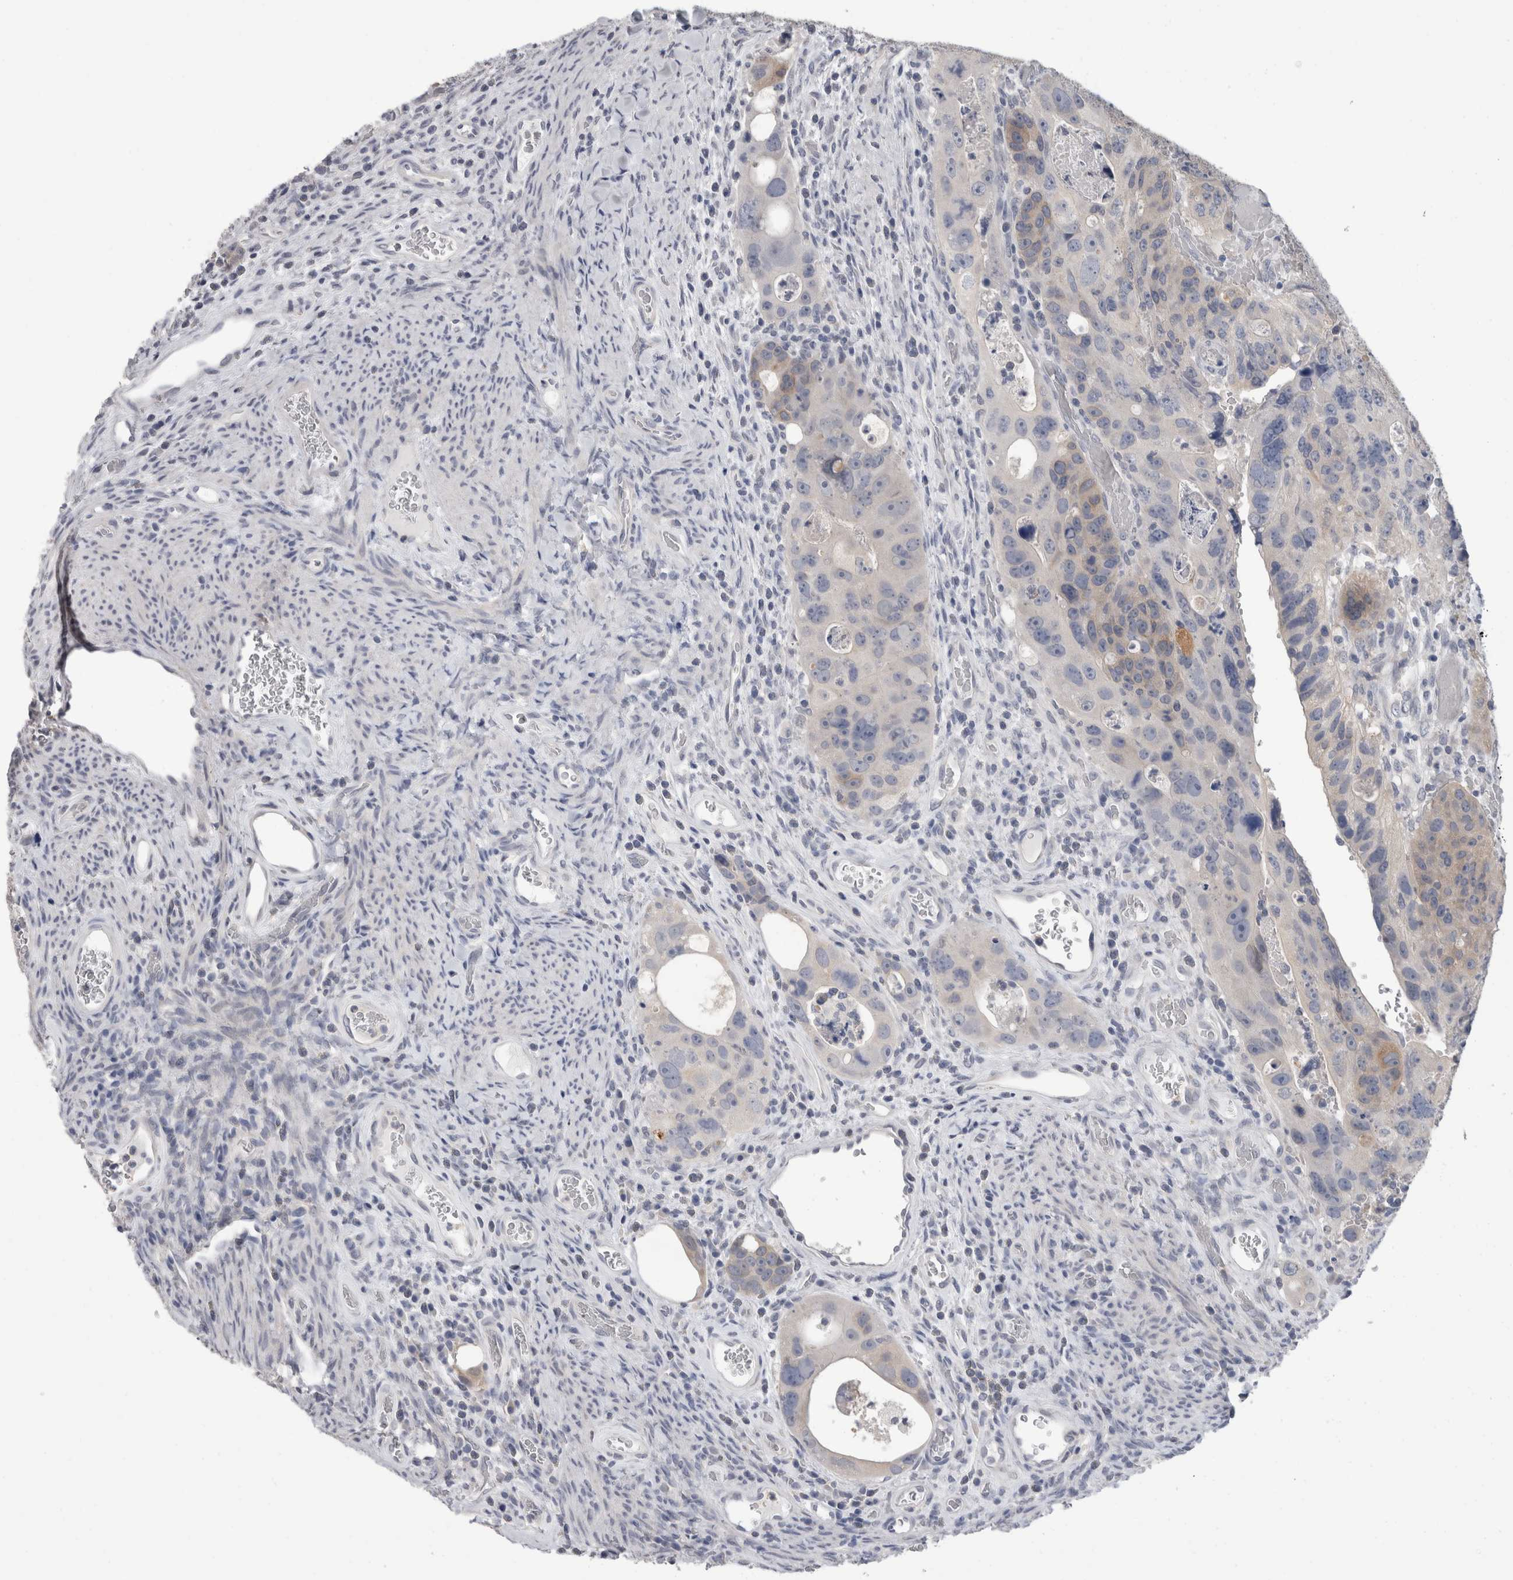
{"staining": {"intensity": "negative", "quantity": "none", "location": "none"}, "tissue": "colorectal cancer", "cell_type": "Tumor cells", "image_type": "cancer", "snomed": [{"axis": "morphology", "description": "Adenocarcinoma, NOS"}, {"axis": "topography", "description": "Rectum"}], "caption": "High power microscopy photomicrograph of an immunohistochemistry (IHC) micrograph of colorectal adenocarcinoma, revealing no significant positivity in tumor cells.", "gene": "FHOD3", "patient": {"sex": "male", "age": 59}}